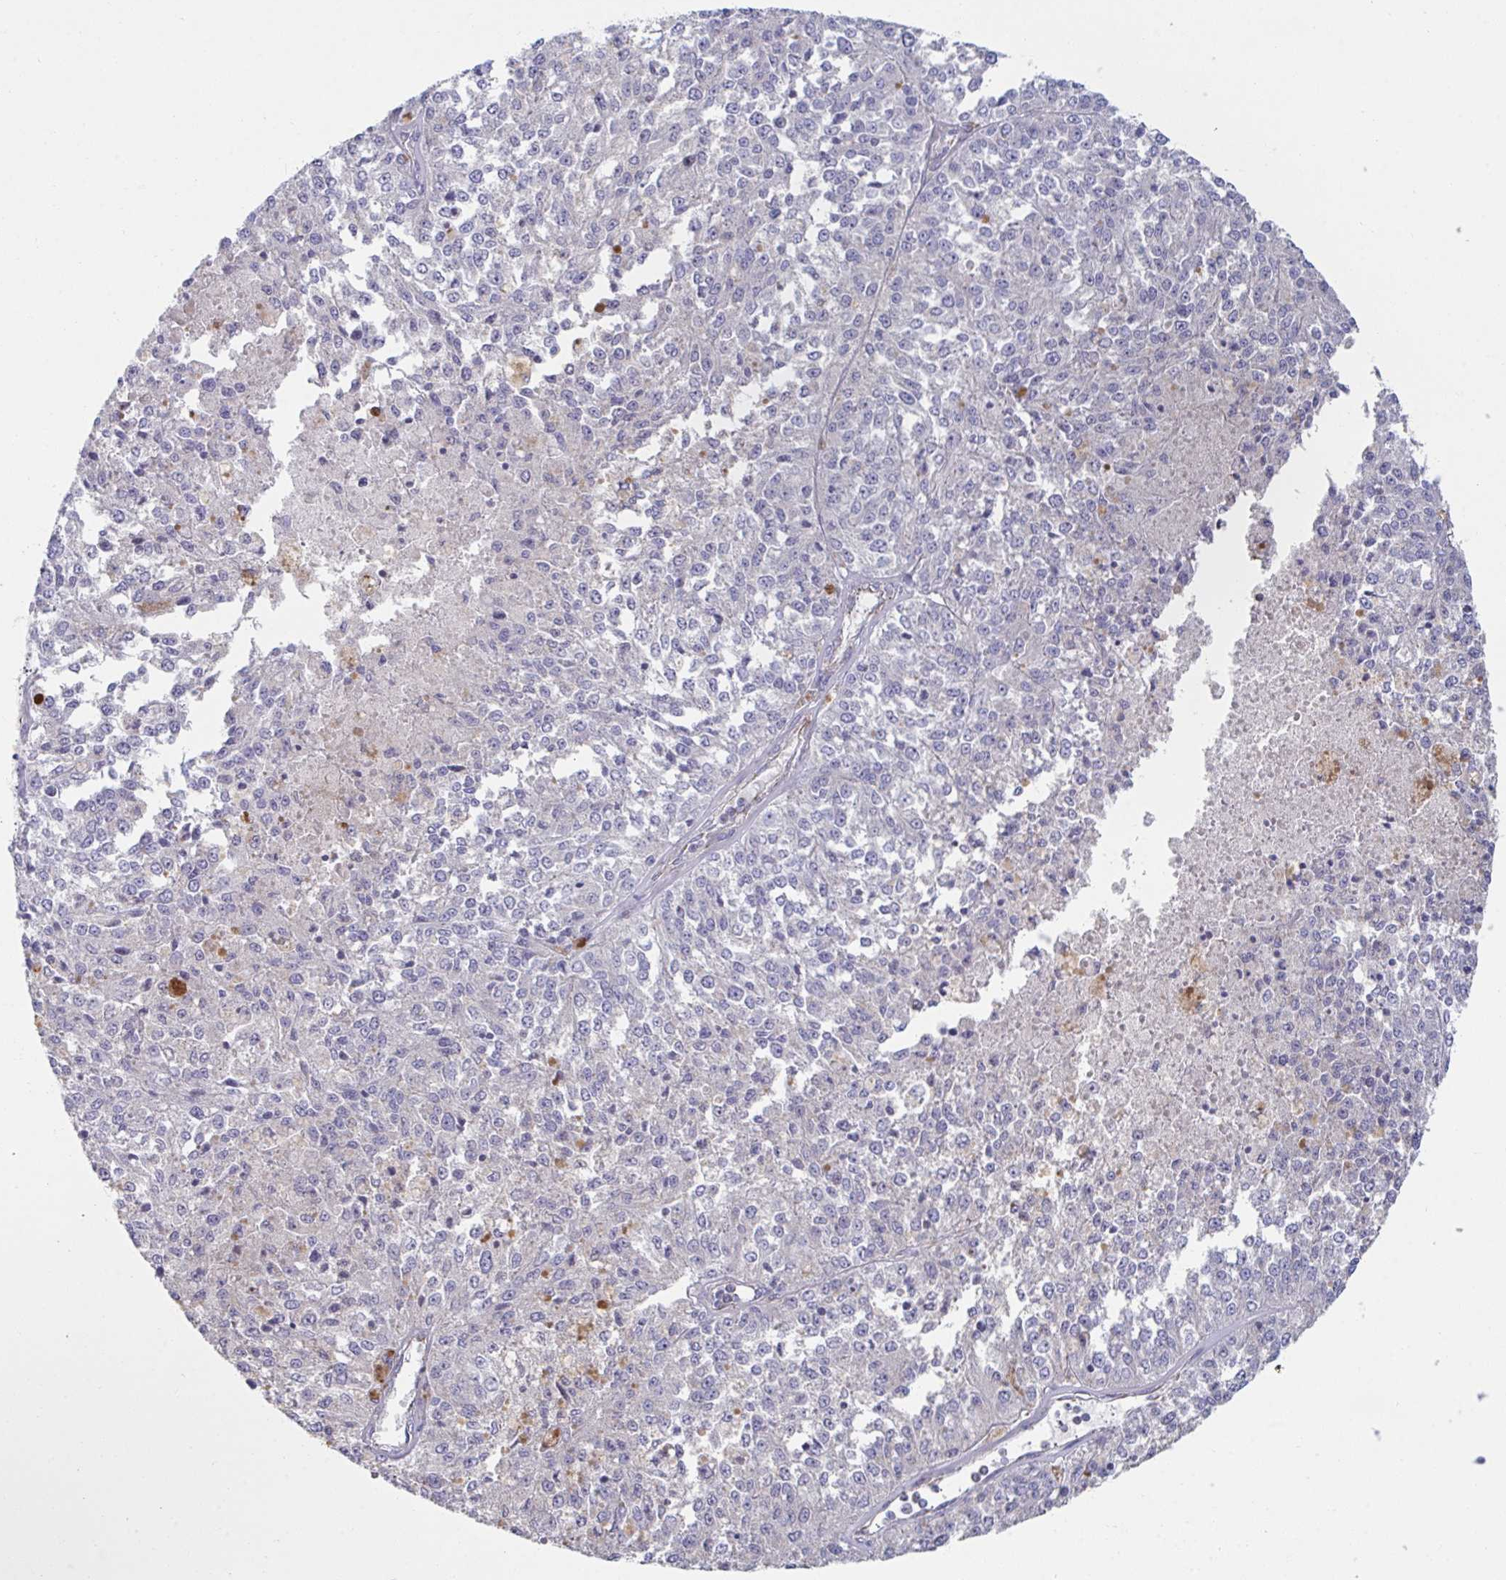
{"staining": {"intensity": "negative", "quantity": "none", "location": "none"}, "tissue": "melanoma", "cell_type": "Tumor cells", "image_type": "cancer", "snomed": [{"axis": "morphology", "description": "Malignant melanoma, Metastatic site"}, {"axis": "topography", "description": "Lymph node"}], "caption": "Protein analysis of malignant melanoma (metastatic site) reveals no significant positivity in tumor cells.", "gene": "NDUFA7", "patient": {"sex": "female", "age": 64}}